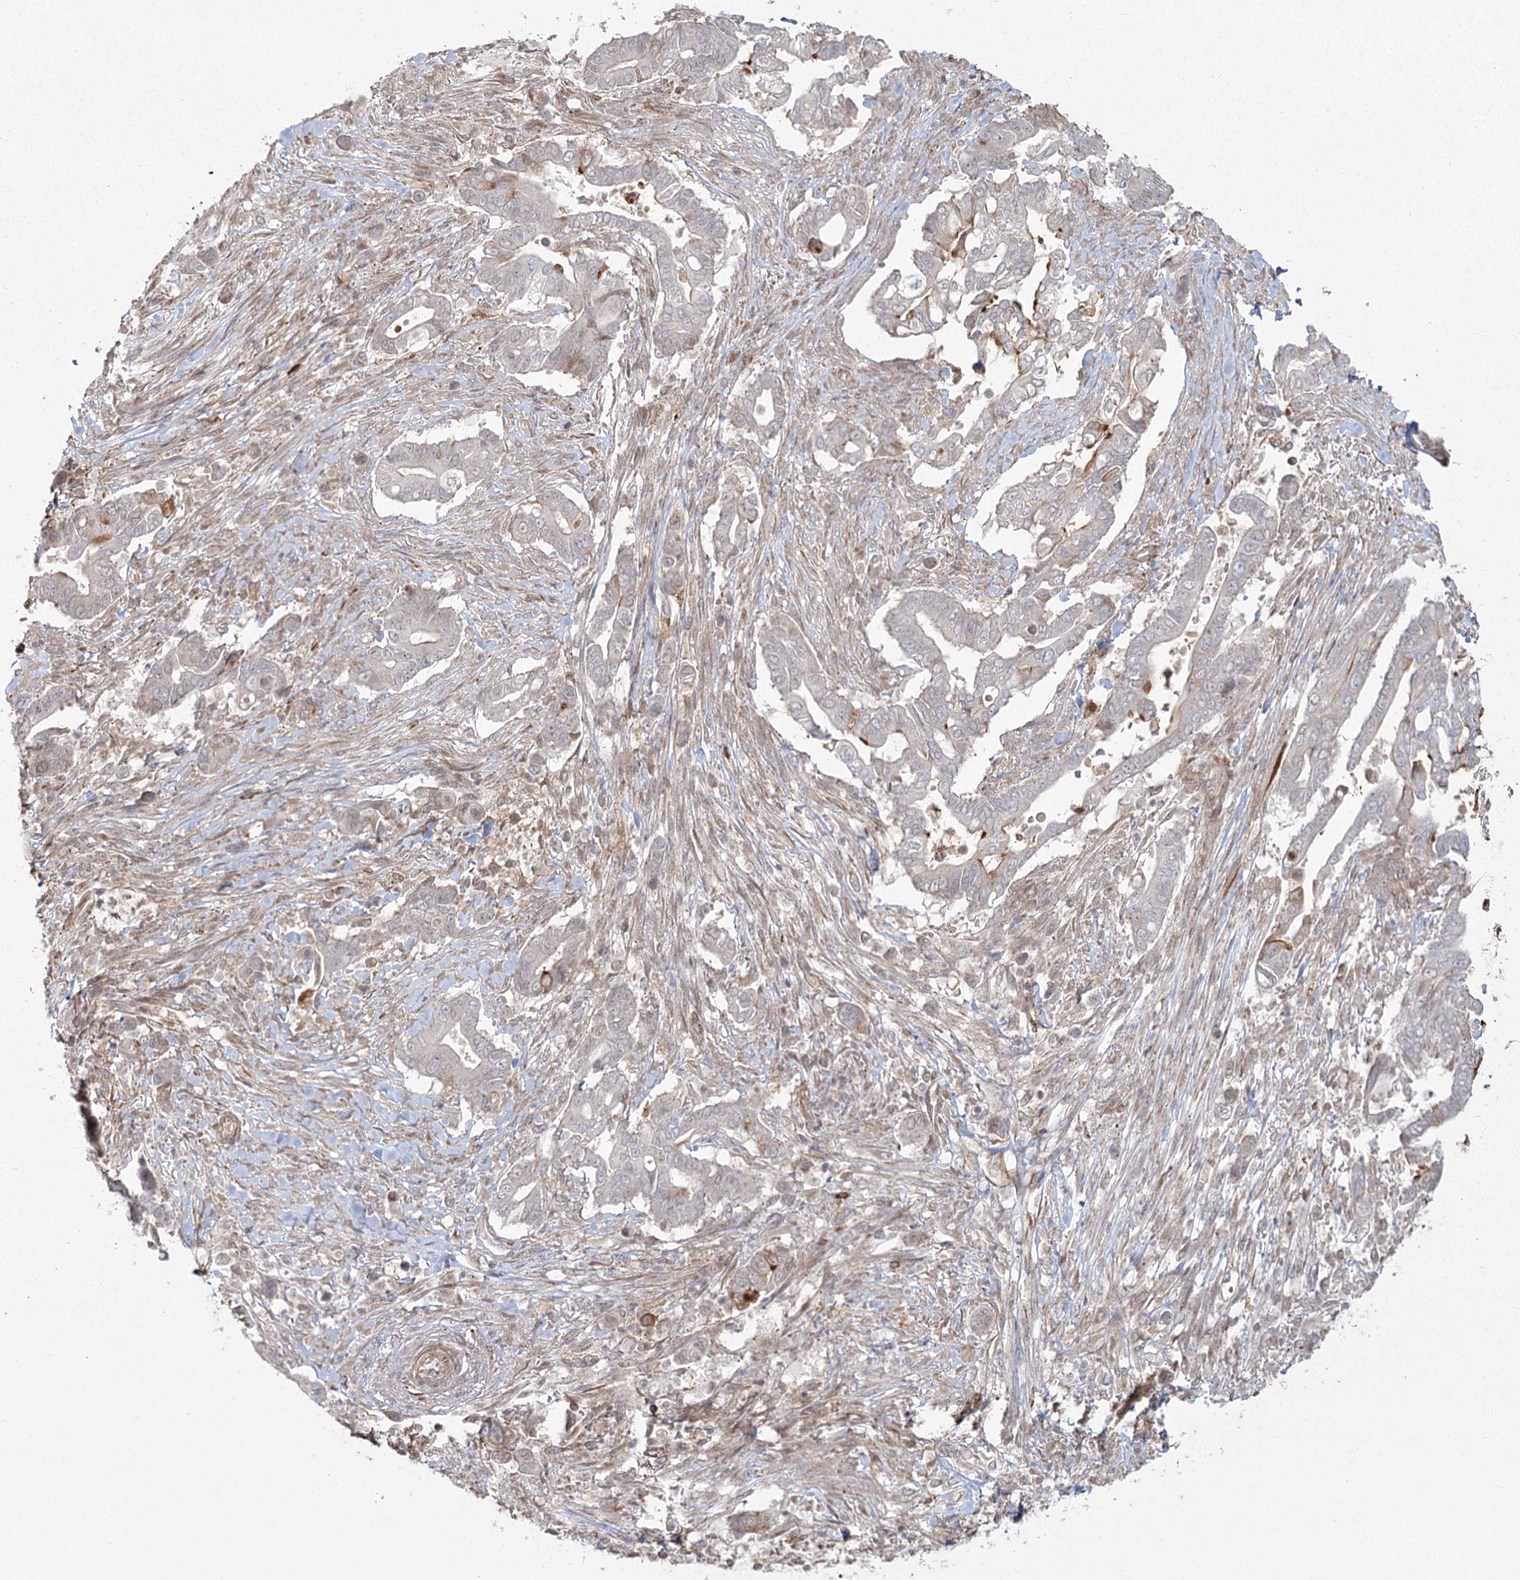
{"staining": {"intensity": "weak", "quantity": "<25%", "location": "cytoplasmic/membranous"}, "tissue": "pancreatic cancer", "cell_type": "Tumor cells", "image_type": "cancer", "snomed": [{"axis": "morphology", "description": "Adenocarcinoma, NOS"}, {"axis": "topography", "description": "Pancreas"}], "caption": "There is no significant expression in tumor cells of pancreatic cancer (adenocarcinoma). (Stains: DAB IHC with hematoxylin counter stain, Microscopy: brightfield microscopy at high magnification).", "gene": "AP2M1", "patient": {"sex": "male", "age": 68}}